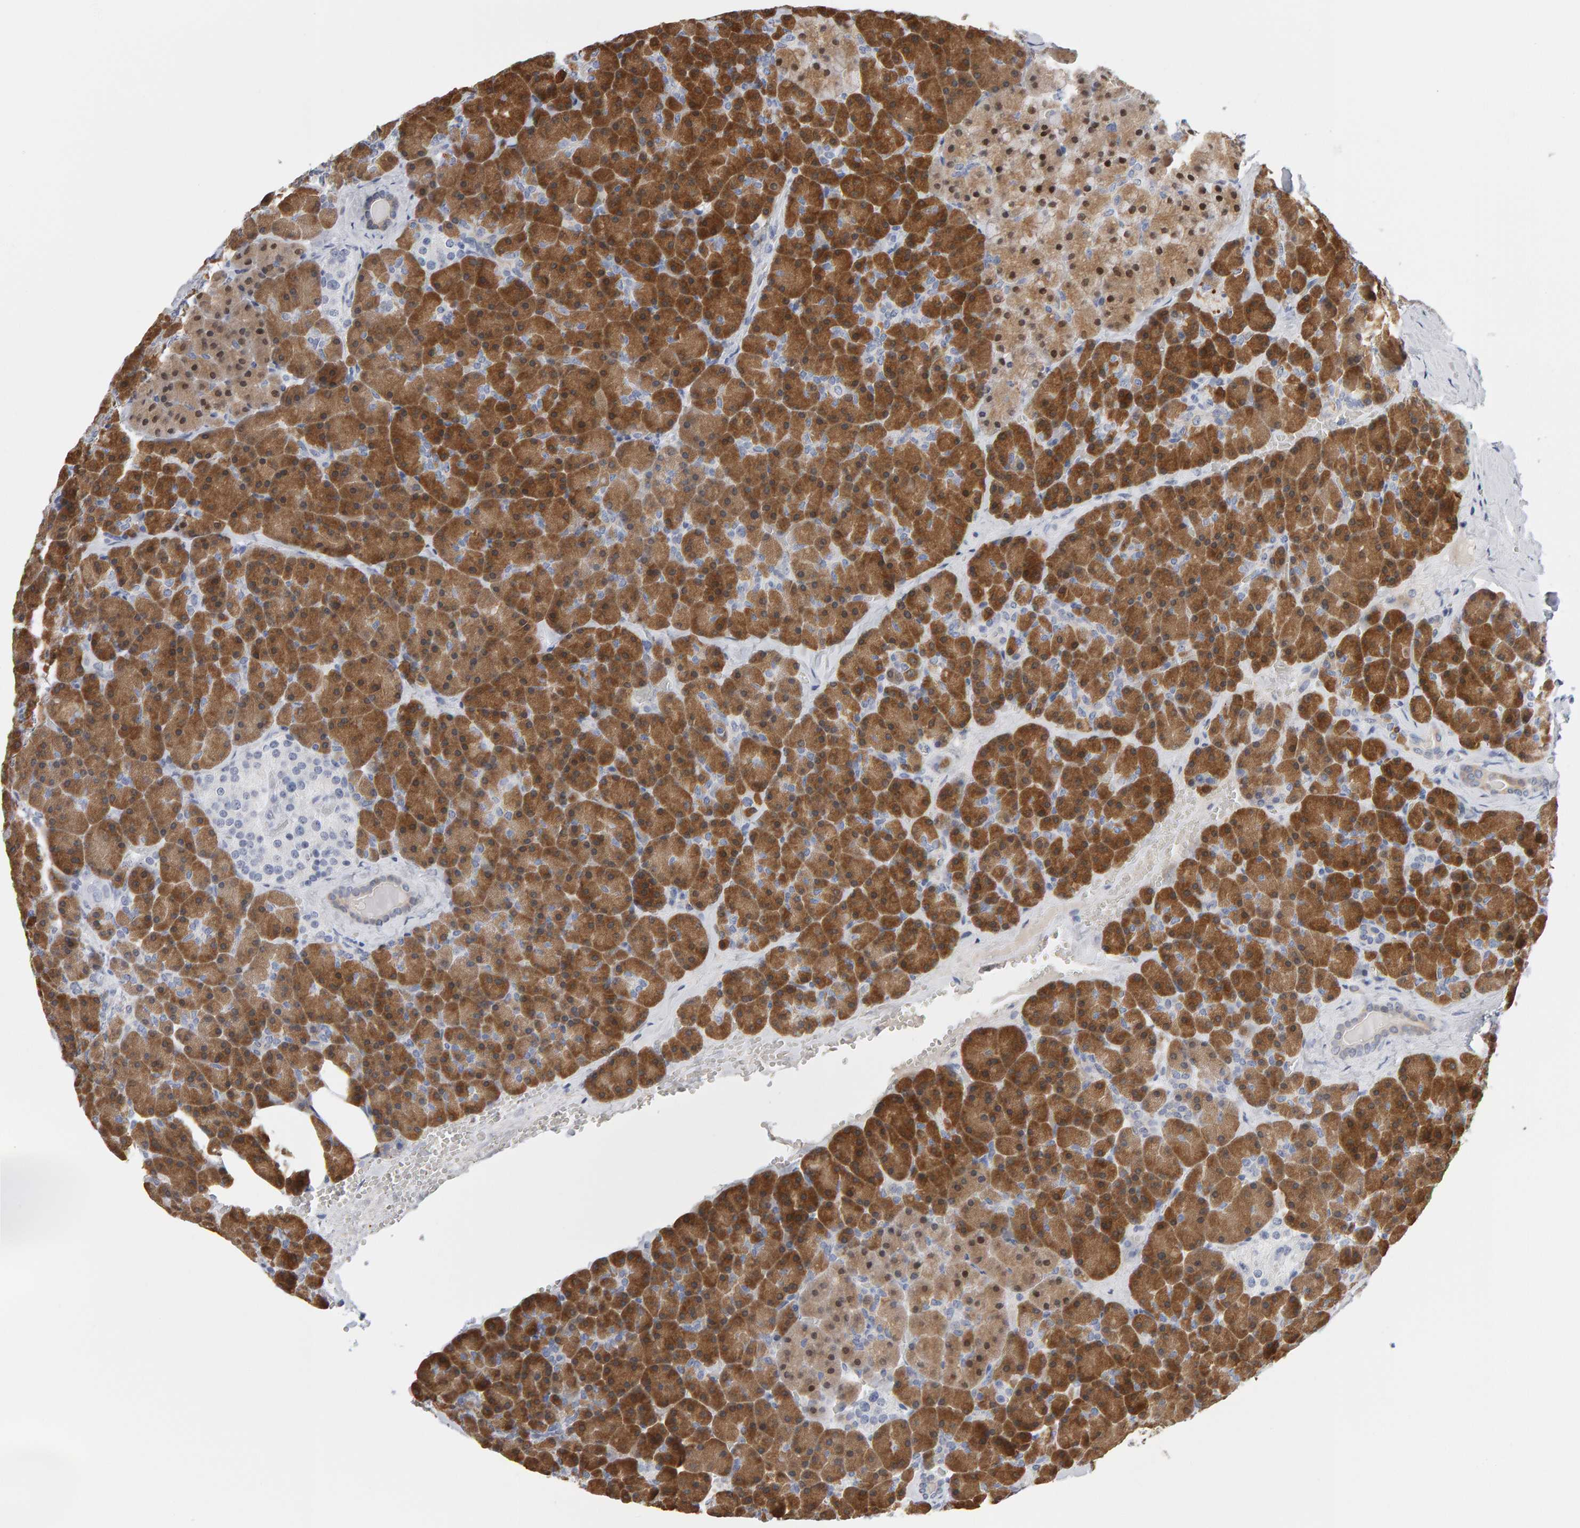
{"staining": {"intensity": "moderate", "quantity": ">75%", "location": "cytoplasmic/membranous,nuclear"}, "tissue": "pancreas", "cell_type": "Exocrine glandular cells", "image_type": "normal", "snomed": [{"axis": "morphology", "description": "Normal tissue, NOS"}, {"axis": "morphology", "description": "Carcinoid, malignant, NOS"}, {"axis": "topography", "description": "Pancreas"}], "caption": "Normal pancreas reveals moderate cytoplasmic/membranous,nuclear expression in about >75% of exocrine glandular cells, visualized by immunohistochemistry. (DAB IHC, brown staining for protein, blue staining for nuclei).", "gene": "CTH", "patient": {"sex": "female", "age": 35}}